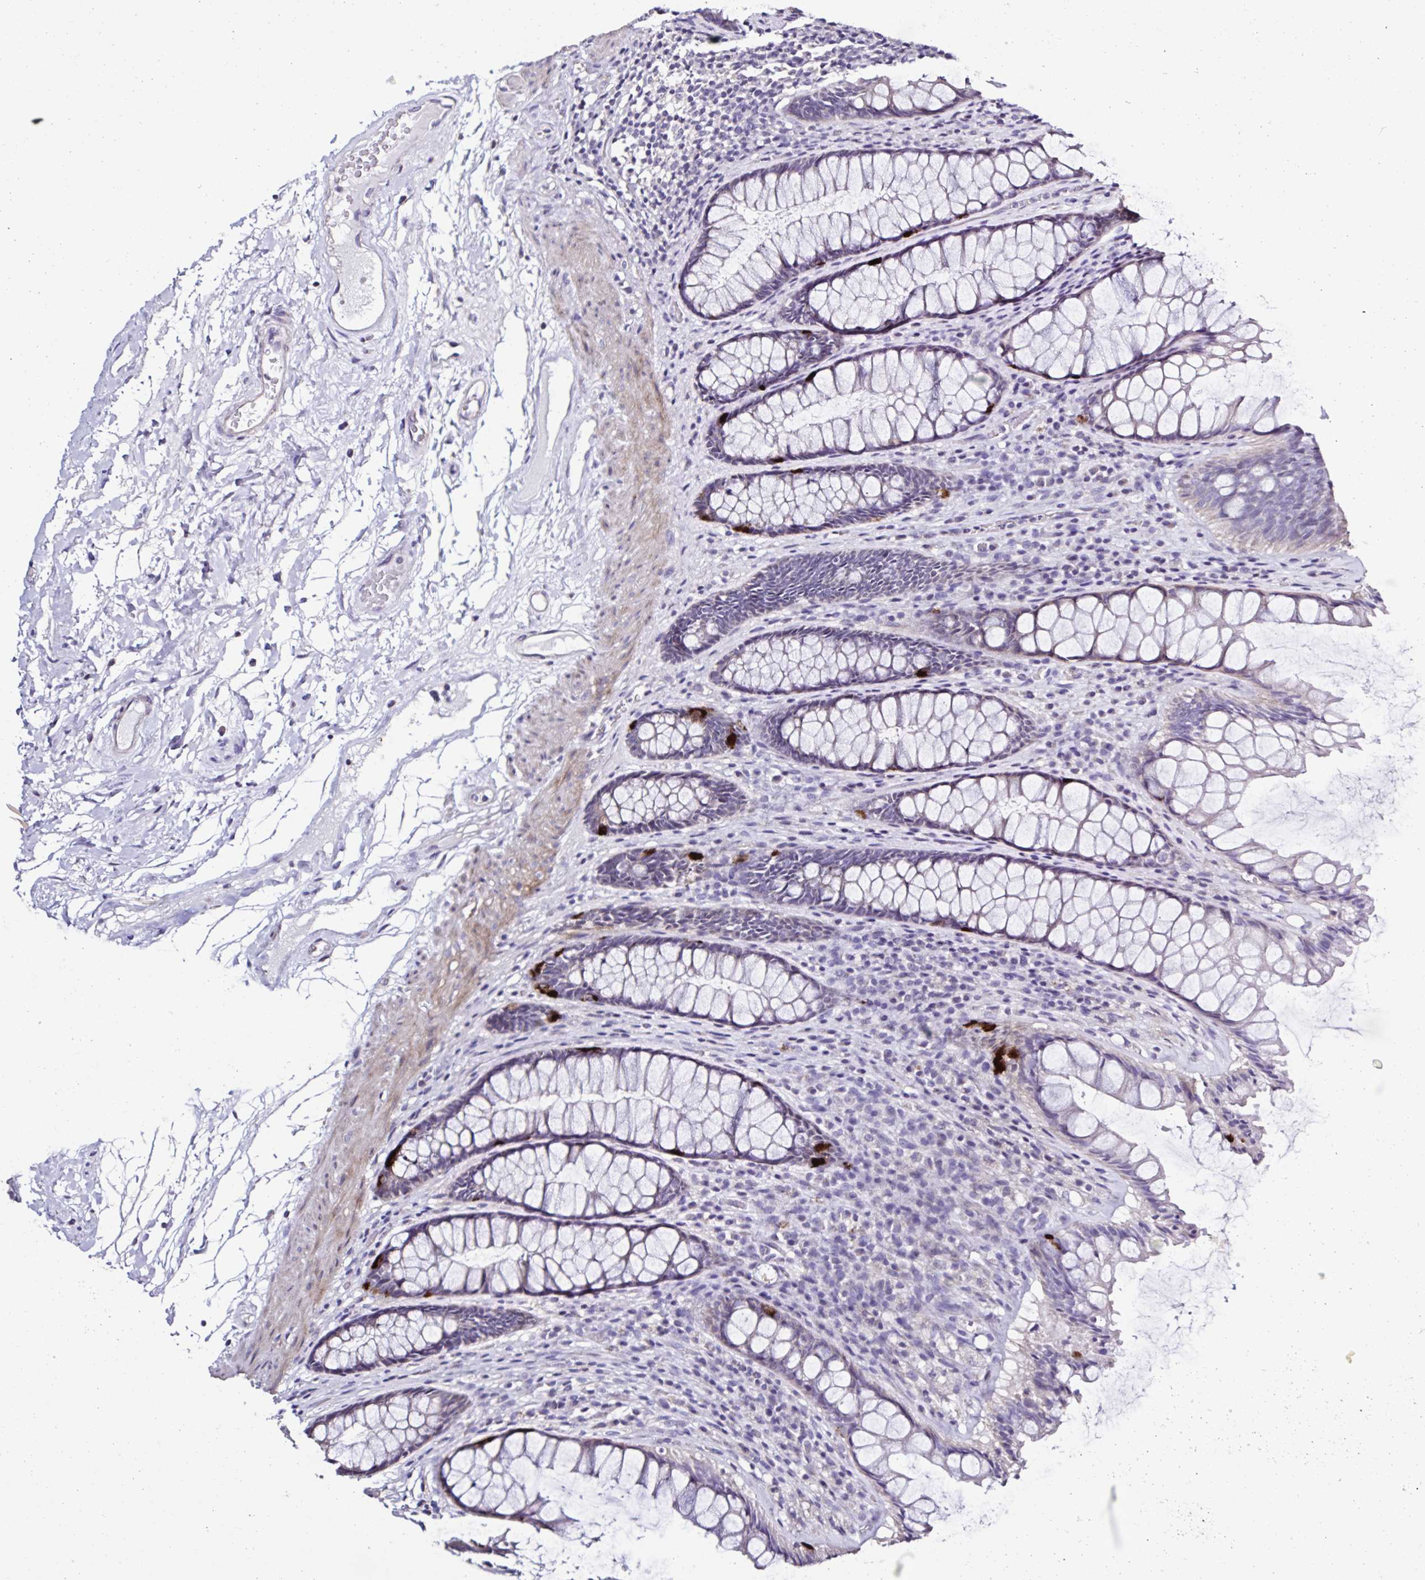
{"staining": {"intensity": "strong", "quantity": "<25%", "location": "cytoplasmic/membranous"}, "tissue": "rectum", "cell_type": "Glandular cells", "image_type": "normal", "snomed": [{"axis": "morphology", "description": "Normal tissue, NOS"}, {"axis": "topography", "description": "Rectum"}], "caption": "A high-resolution histopathology image shows immunohistochemistry staining of benign rectum, which reveals strong cytoplasmic/membranous staining in approximately <25% of glandular cells.", "gene": "PLA2G4E", "patient": {"sex": "male", "age": 72}}